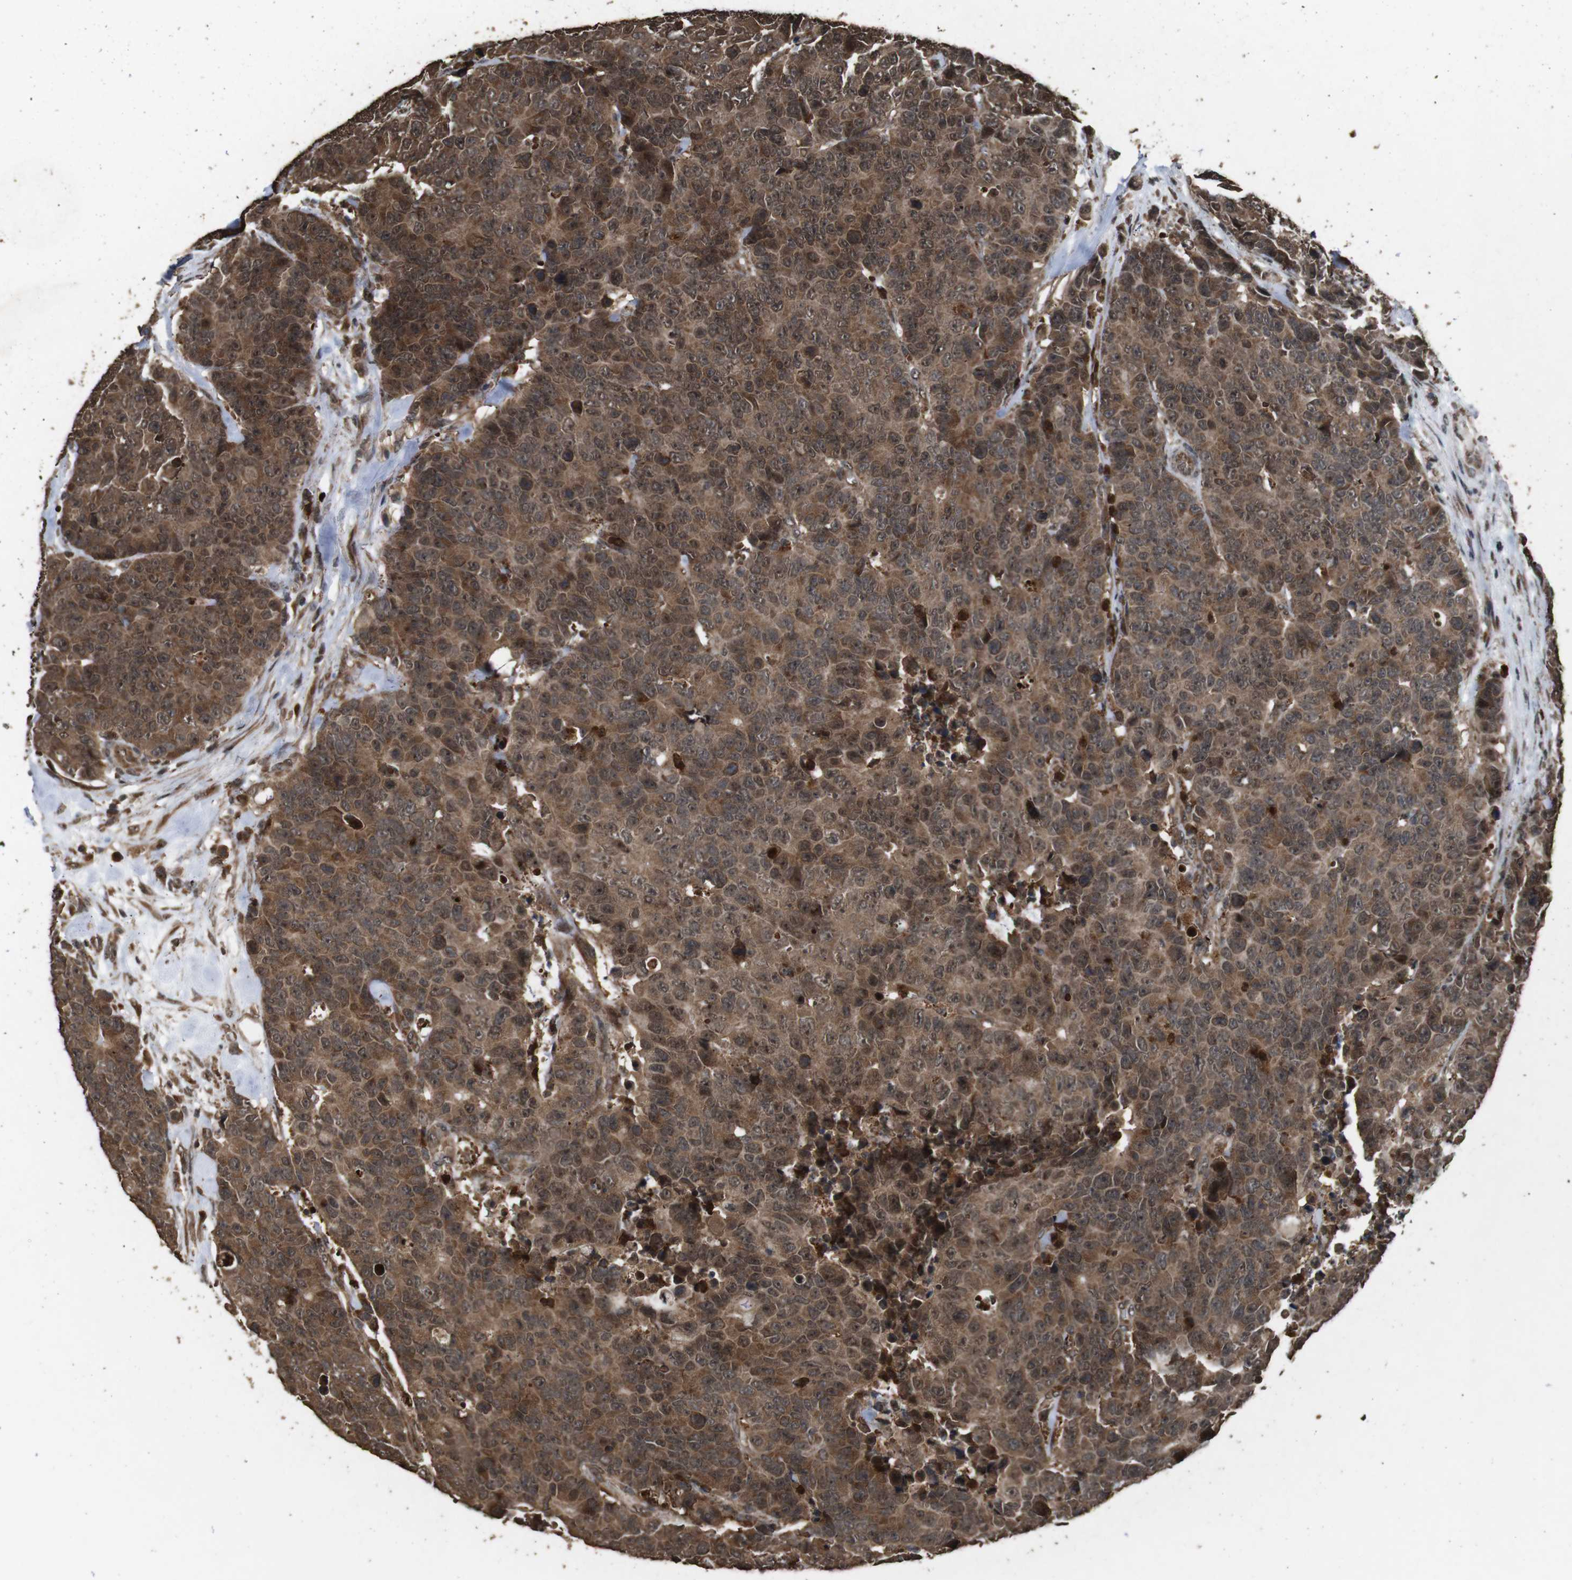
{"staining": {"intensity": "moderate", "quantity": ">75%", "location": "cytoplasmic/membranous"}, "tissue": "colorectal cancer", "cell_type": "Tumor cells", "image_type": "cancer", "snomed": [{"axis": "morphology", "description": "Adenocarcinoma, NOS"}, {"axis": "topography", "description": "Colon"}], "caption": "Immunohistochemical staining of colorectal cancer (adenocarcinoma) demonstrates medium levels of moderate cytoplasmic/membranous positivity in about >75% of tumor cells.", "gene": "RRAS2", "patient": {"sex": "female", "age": 86}}